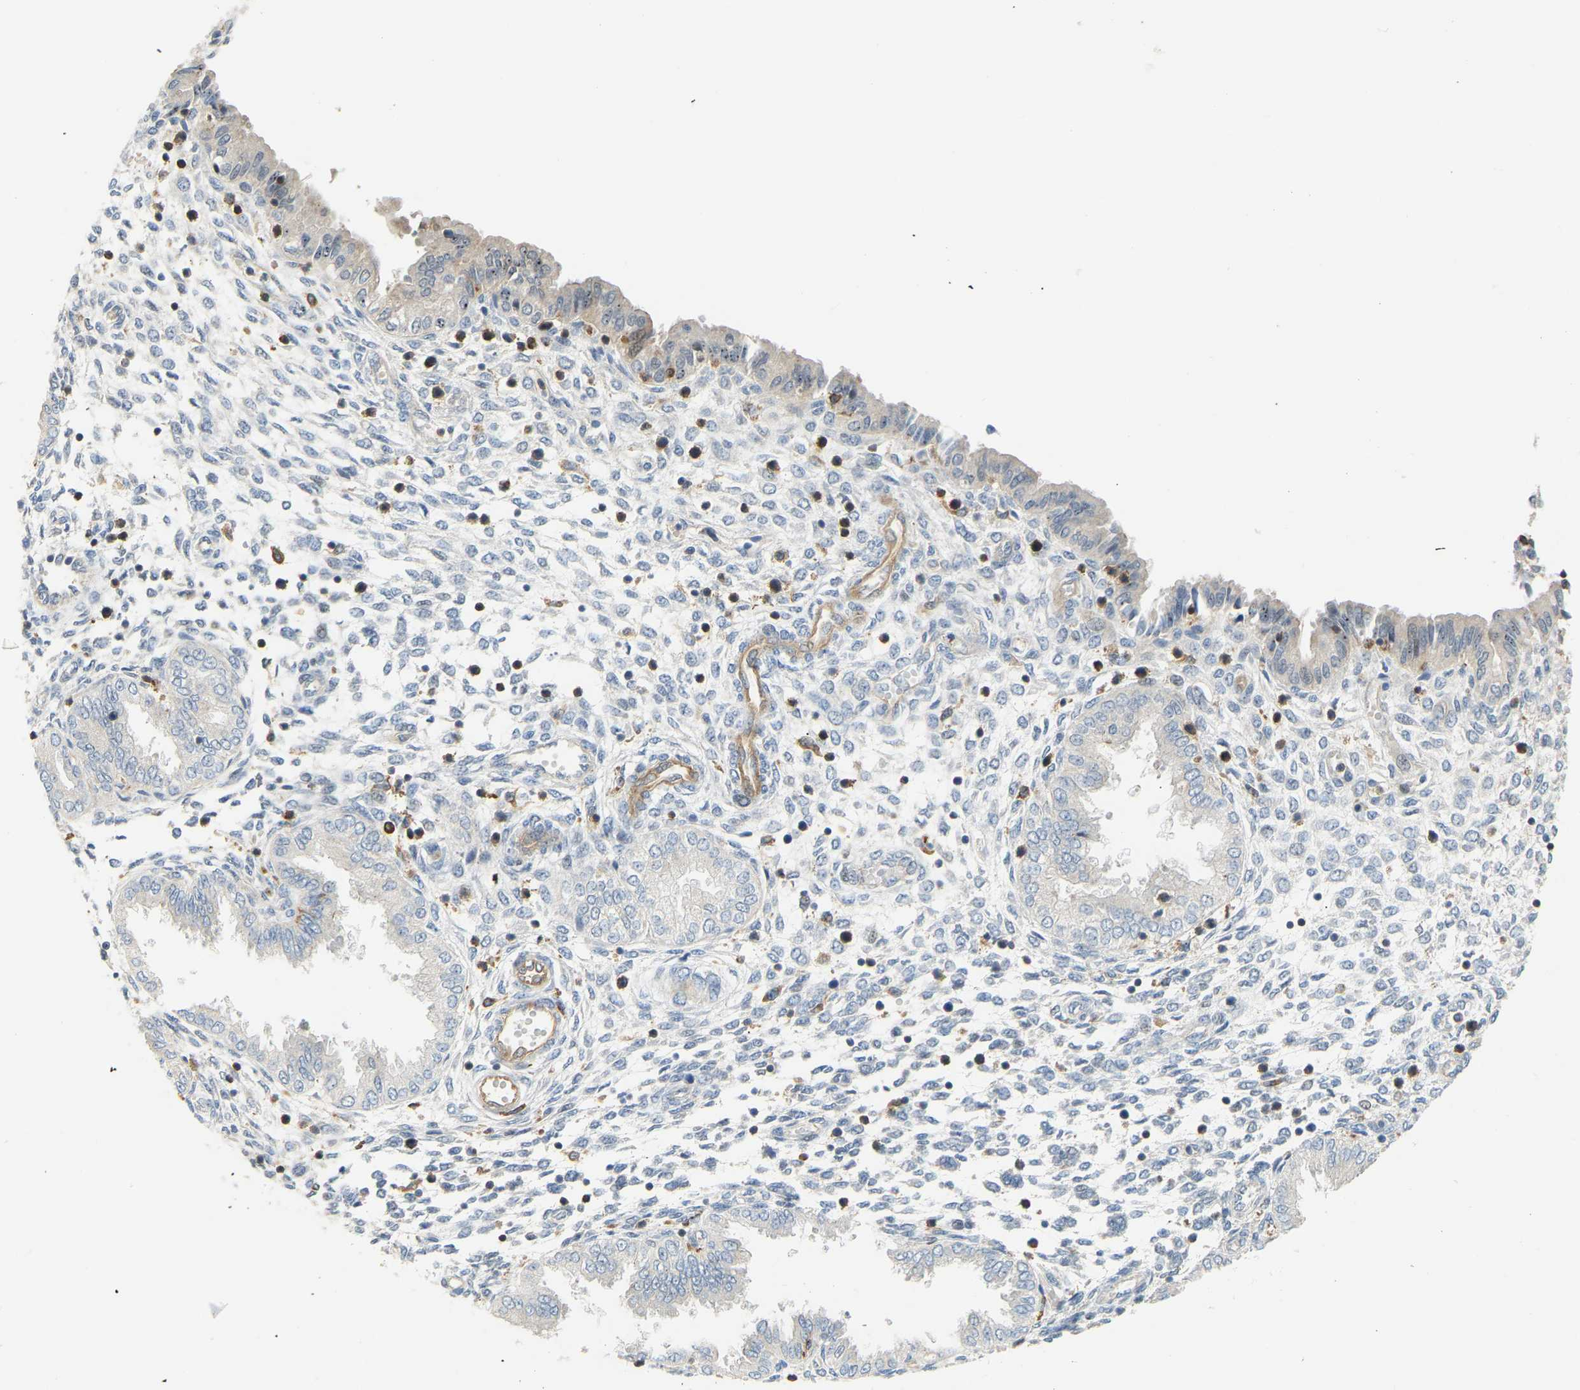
{"staining": {"intensity": "moderate", "quantity": "<25%", "location": "cytoplasmic/membranous"}, "tissue": "endometrium", "cell_type": "Cells in endometrial stroma", "image_type": "normal", "snomed": [{"axis": "morphology", "description": "Normal tissue, NOS"}, {"axis": "topography", "description": "Endometrium"}], "caption": "Protein staining by immunohistochemistry shows moderate cytoplasmic/membranous expression in about <25% of cells in endometrial stroma in unremarkable endometrium. The protein of interest is stained brown, and the nuclei are stained in blue (DAB (3,3'-diaminobenzidine) IHC with brightfield microscopy, high magnification).", "gene": "PLCG2", "patient": {"sex": "female", "age": 33}}